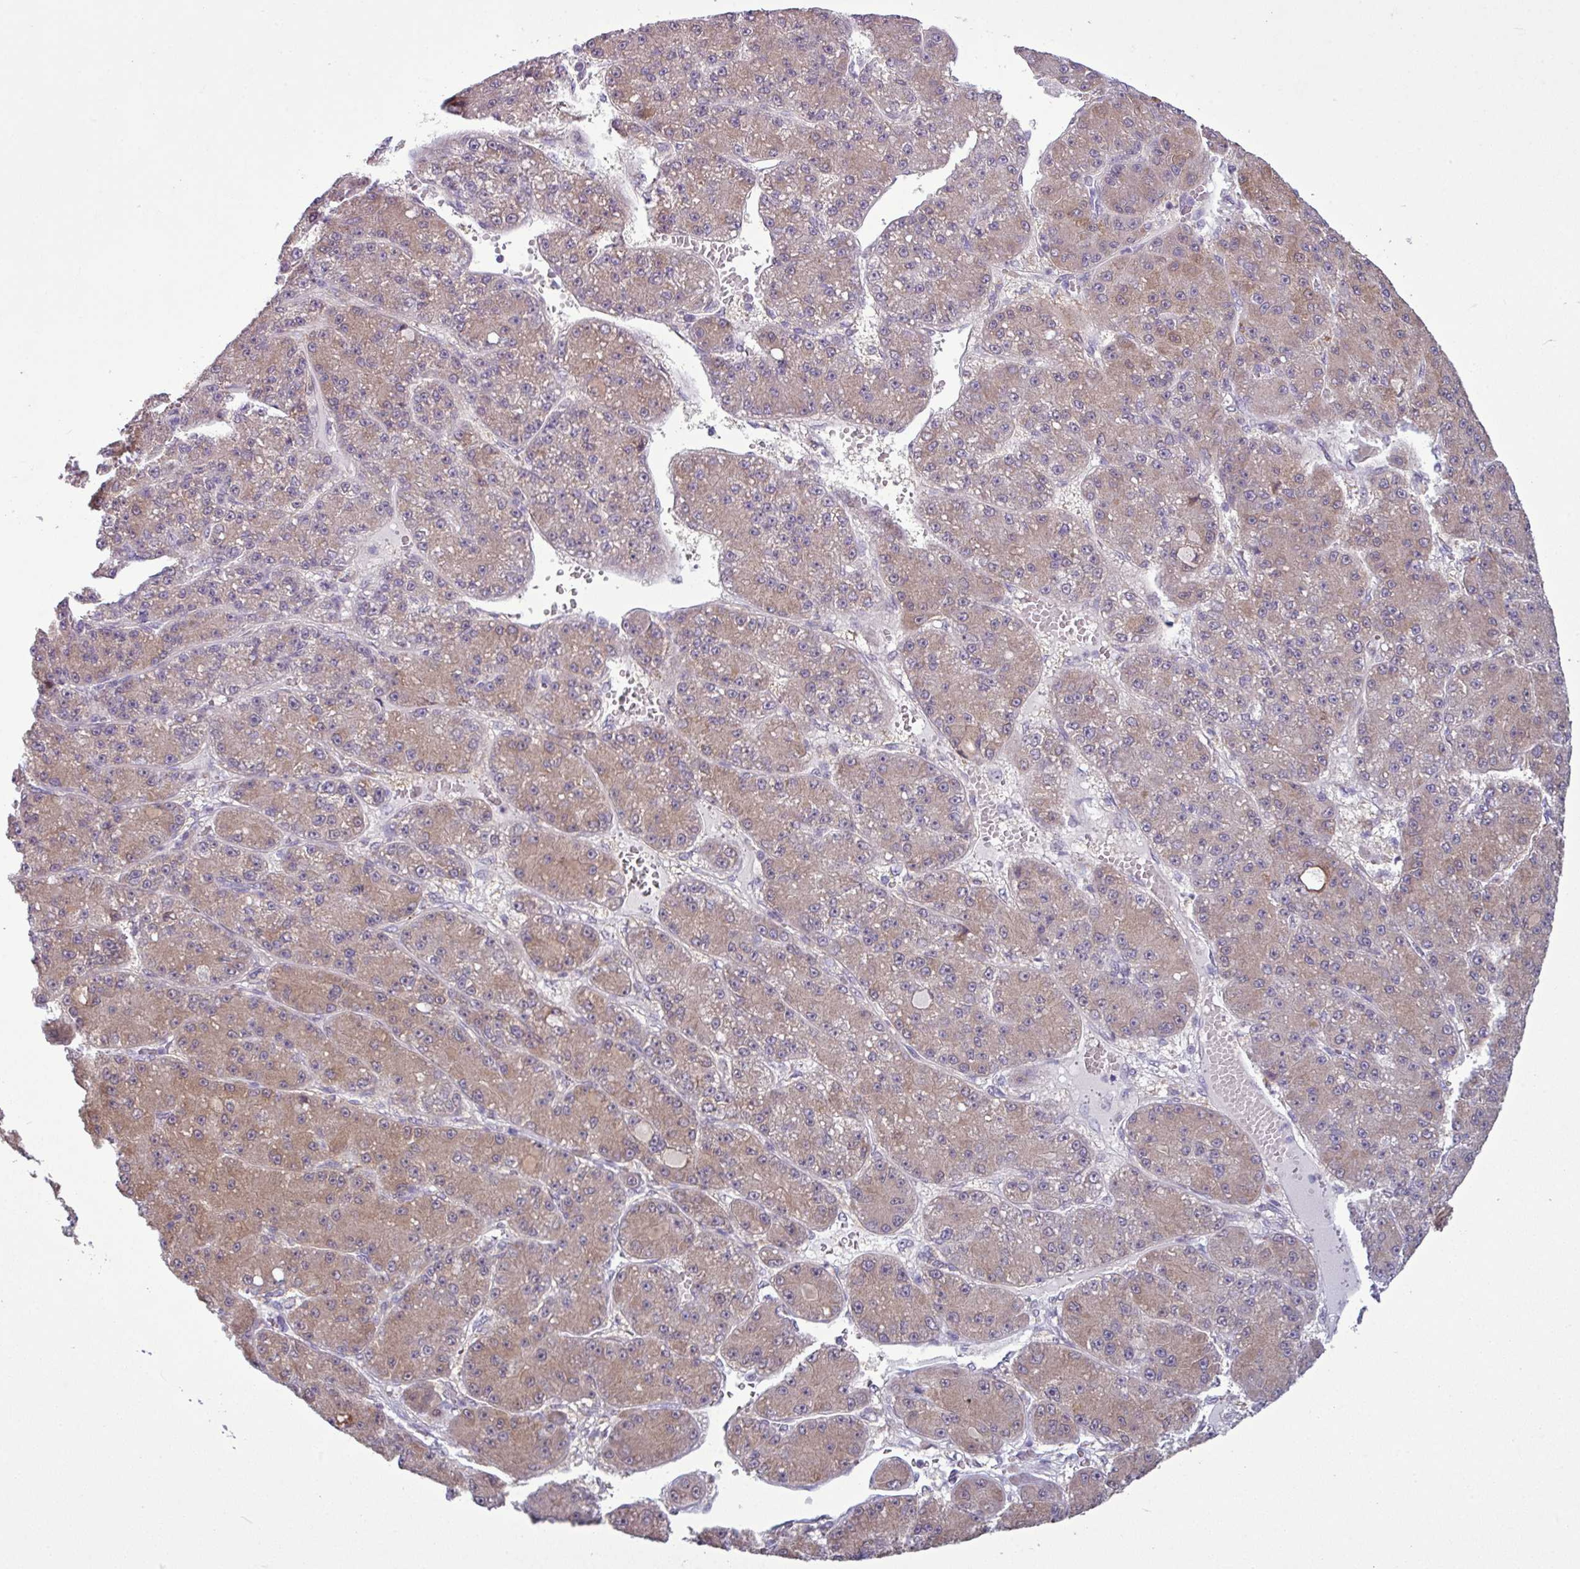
{"staining": {"intensity": "moderate", "quantity": ">75%", "location": "cytoplasmic/membranous,nuclear"}, "tissue": "liver cancer", "cell_type": "Tumor cells", "image_type": "cancer", "snomed": [{"axis": "morphology", "description": "Carcinoma, Hepatocellular, NOS"}, {"axis": "topography", "description": "Liver"}], "caption": "Moderate cytoplasmic/membranous and nuclear staining is identified in about >75% of tumor cells in liver cancer (hepatocellular carcinoma).", "gene": "ZNF217", "patient": {"sex": "male", "age": 67}}